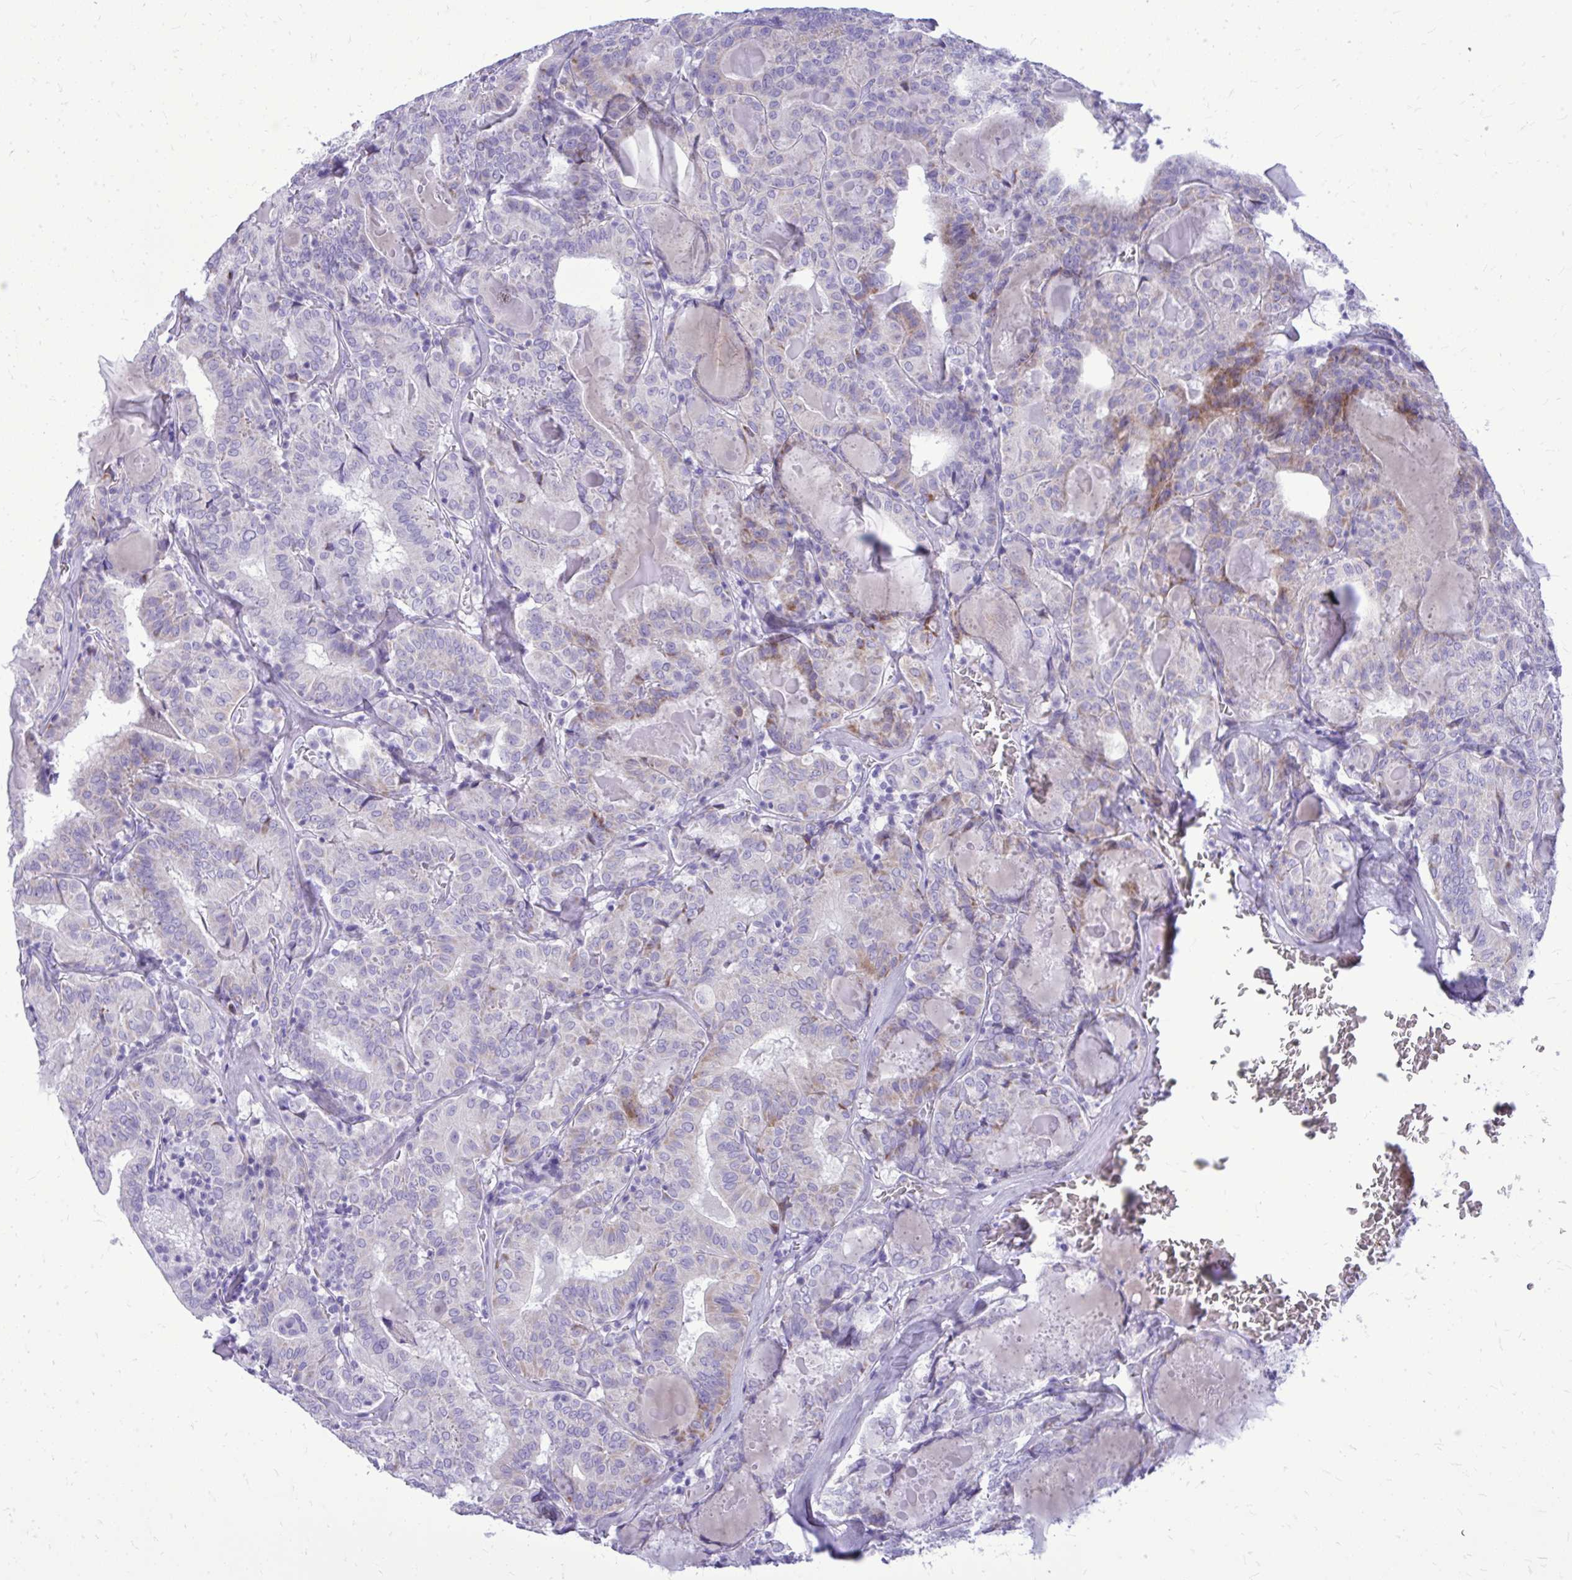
{"staining": {"intensity": "weak", "quantity": "<25%", "location": "cytoplasmic/membranous"}, "tissue": "thyroid cancer", "cell_type": "Tumor cells", "image_type": "cancer", "snomed": [{"axis": "morphology", "description": "Papillary adenocarcinoma, NOS"}, {"axis": "topography", "description": "Thyroid gland"}], "caption": "Immunohistochemical staining of thyroid cancer (papillary adenocarcinoma) reveals no significant positivity in tumor cells.", "gene": "BCL6B", "patient": {"sex": "female", "age": 72}}